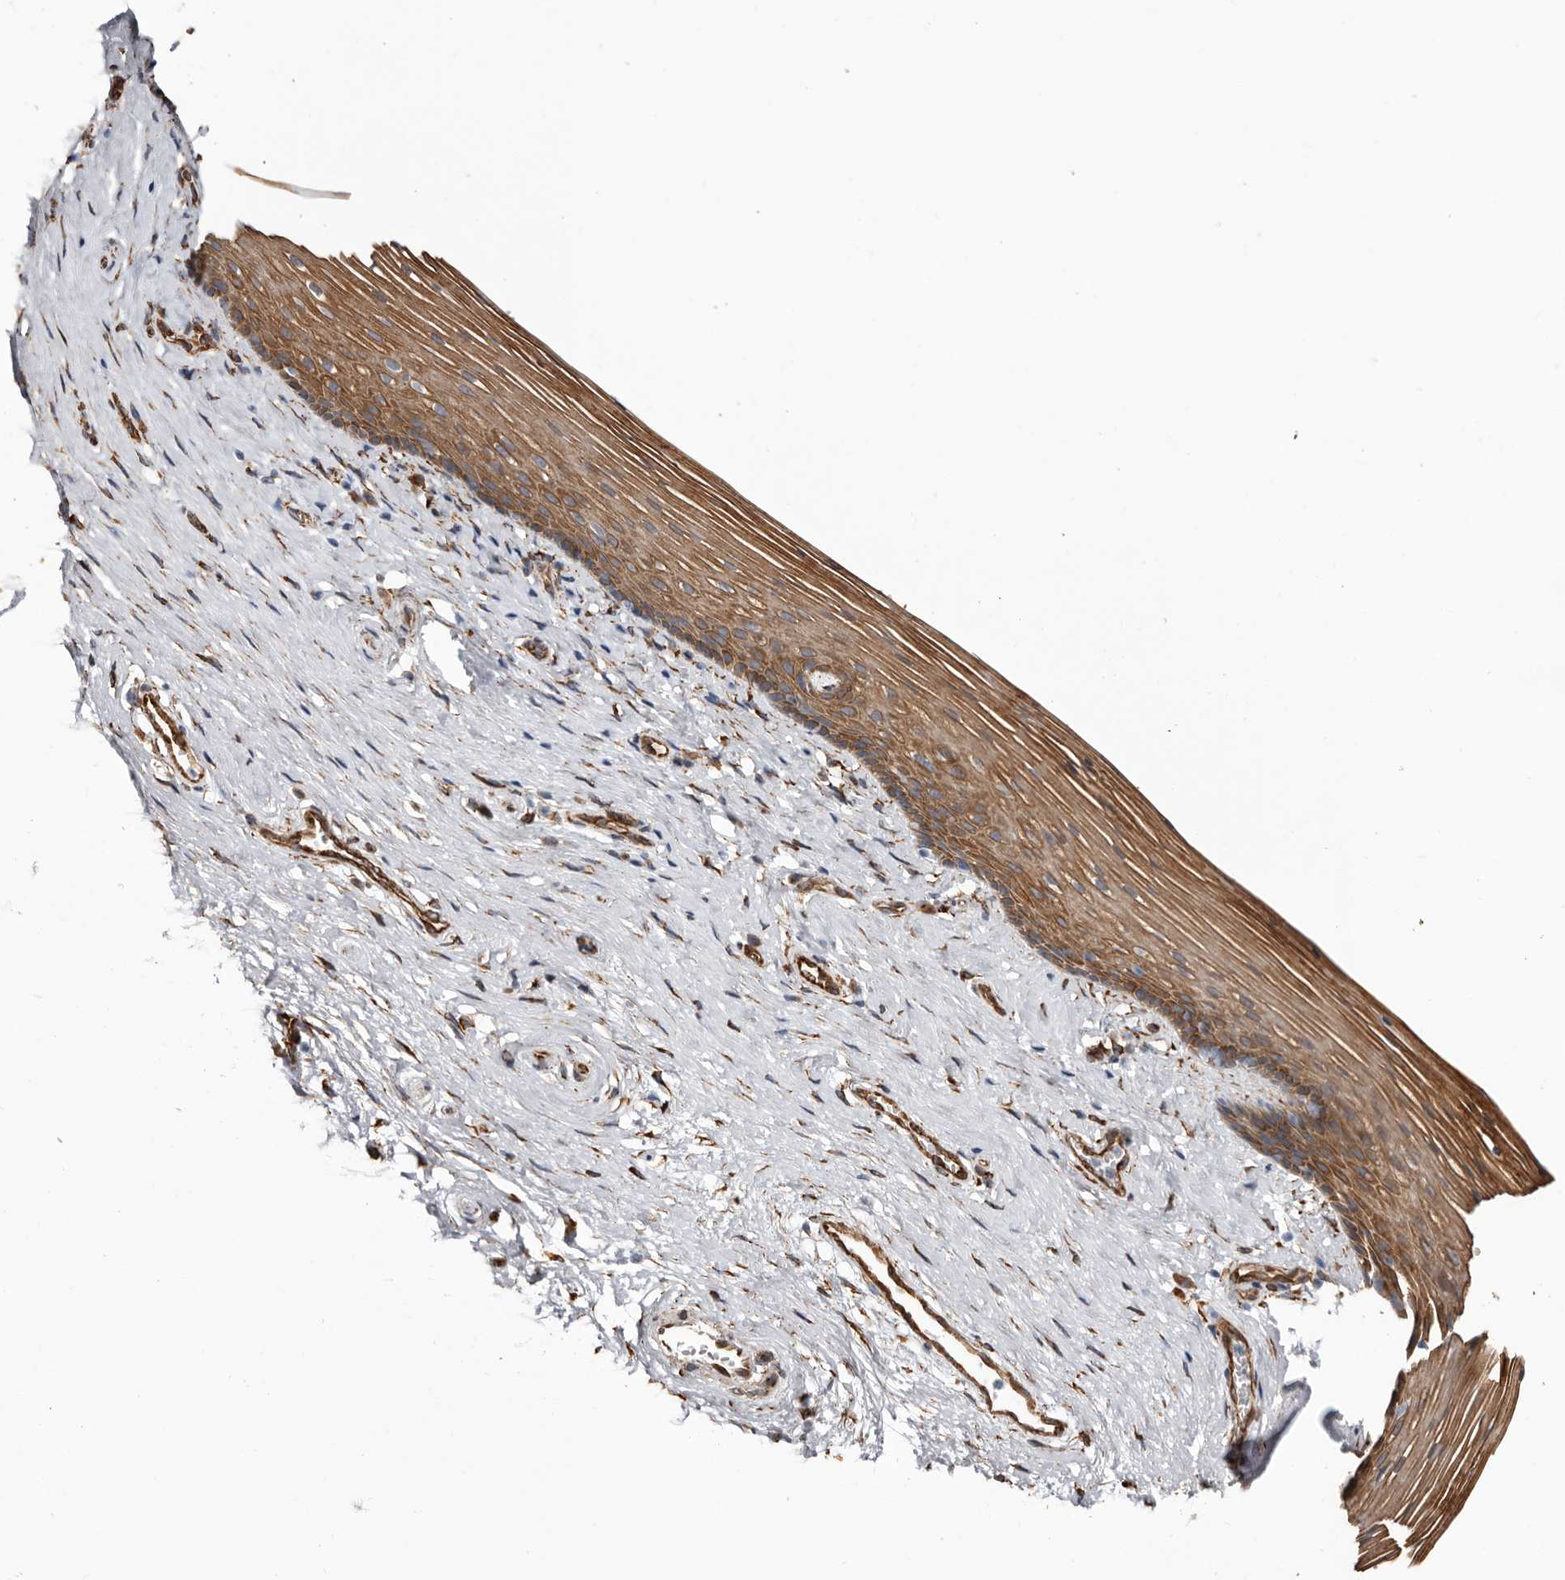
{"staining": {"intensity": "moderate", "quantity": ">75%", "location": "cytoplasmic/membranous"}, "tissue": "vagina", "cell_type": "Squamous epithelial cells", "image_type": "normal", "snomed": [{"axis": "morphology", "description": "Normal tissue, NOS"}, {"axis": "topography", "description": "Vagina"}], "caption": "A histopathology image of human vagina stained for a protein shows moderate cytoplasmic/membranous brown staining in squamous epithelial cells.", "gene": "SEMA3E", "patient": {"sex": "female", "age": 46}}